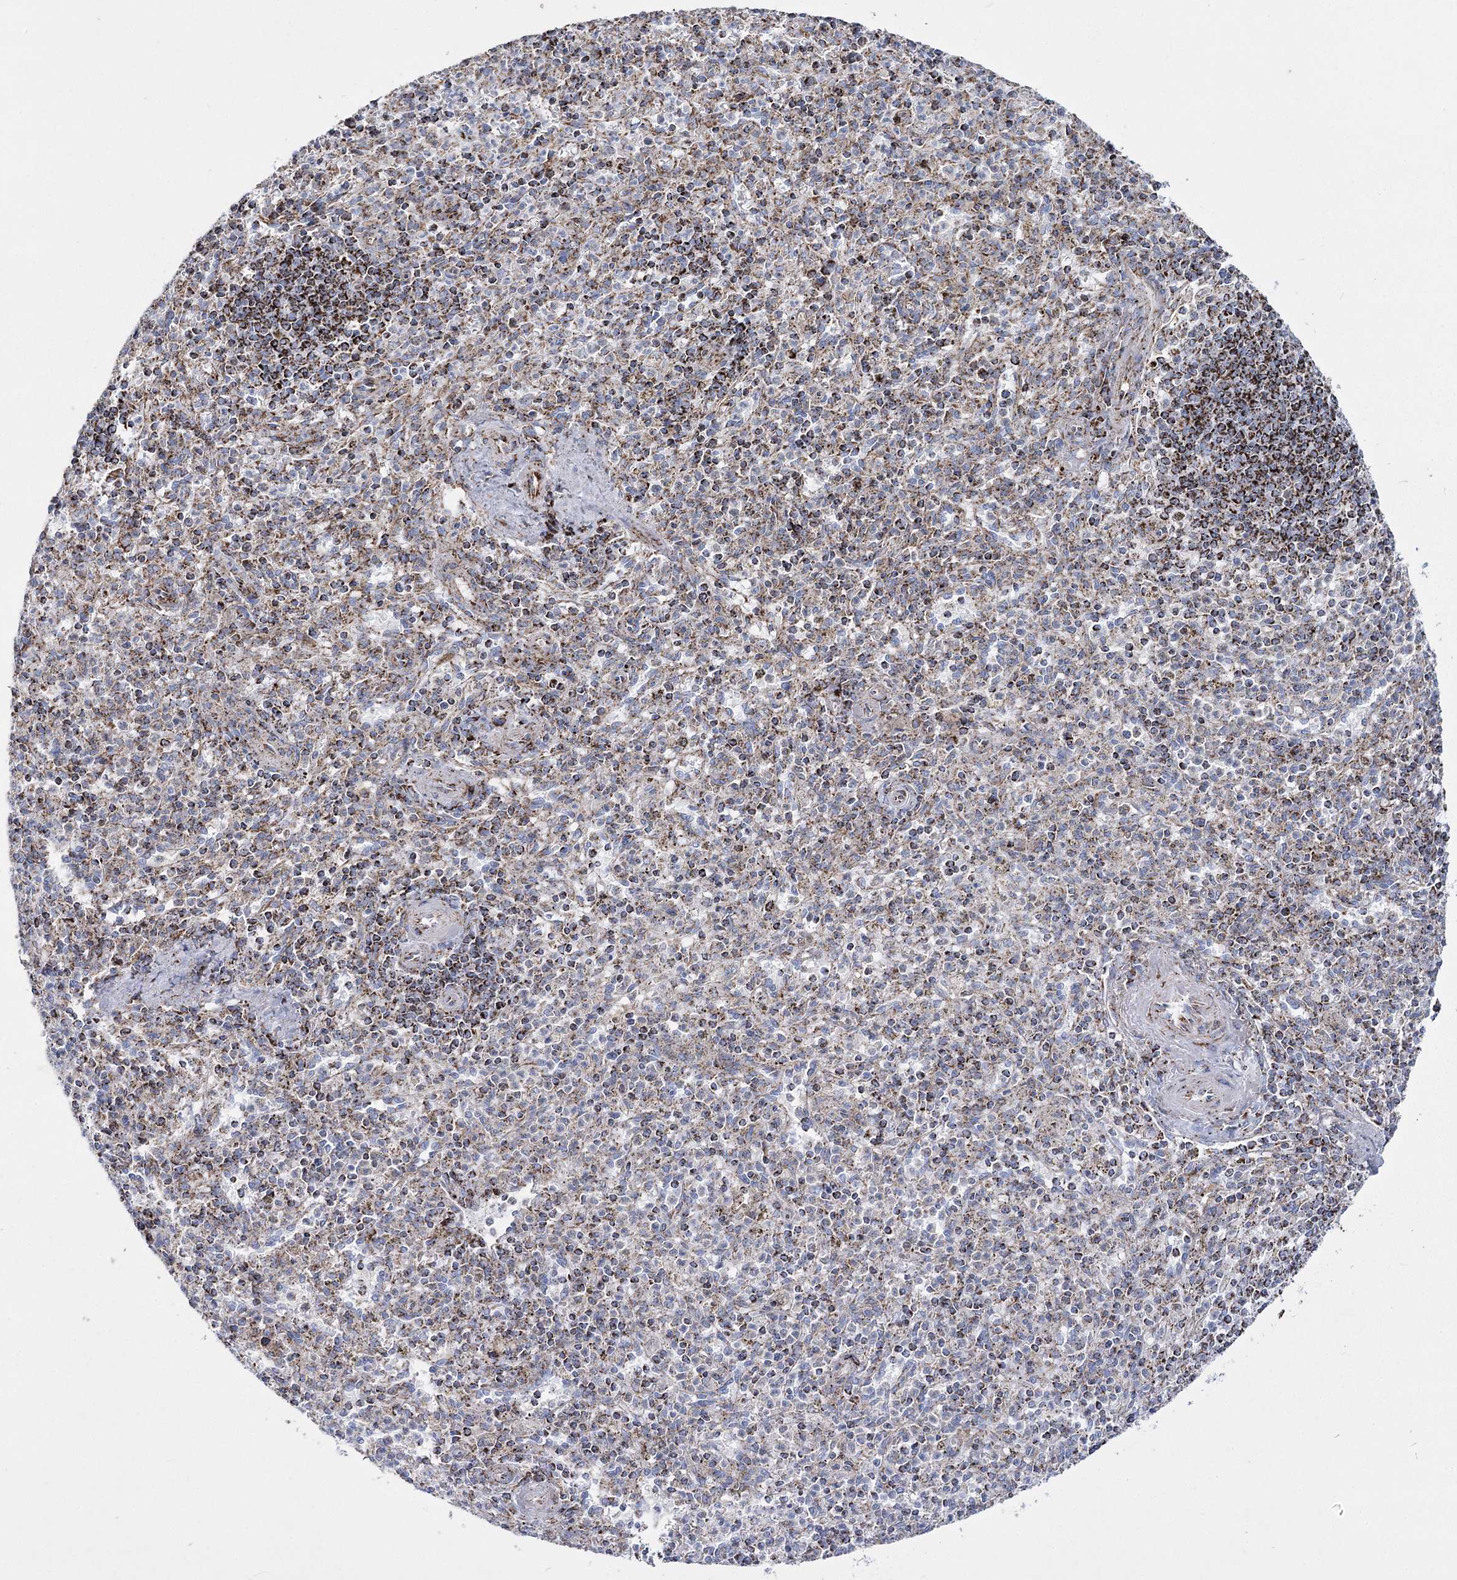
{"staining": {"intensity": "moderate", "quantity": "25%-75%", "location": "cytoplasmic/membranous"}, "tissue": "spleen", "cell_type": "Cells in red pulp", "image_type": "normal", "snomed": [{"axis": "morphology", "description": "Normal tissue, NOS"}, {"axis": "topography", "description": "Spleen"}], "caption": "Approximately 25%-75% of cells in red pulp in unremarkable human spleen reveal moderate cytoplasmic/membranous protein positivity as visualized by brown immunohistochemical staining.", "gene": "PDHB", "patient": {"sex": "male", "age": 72}}